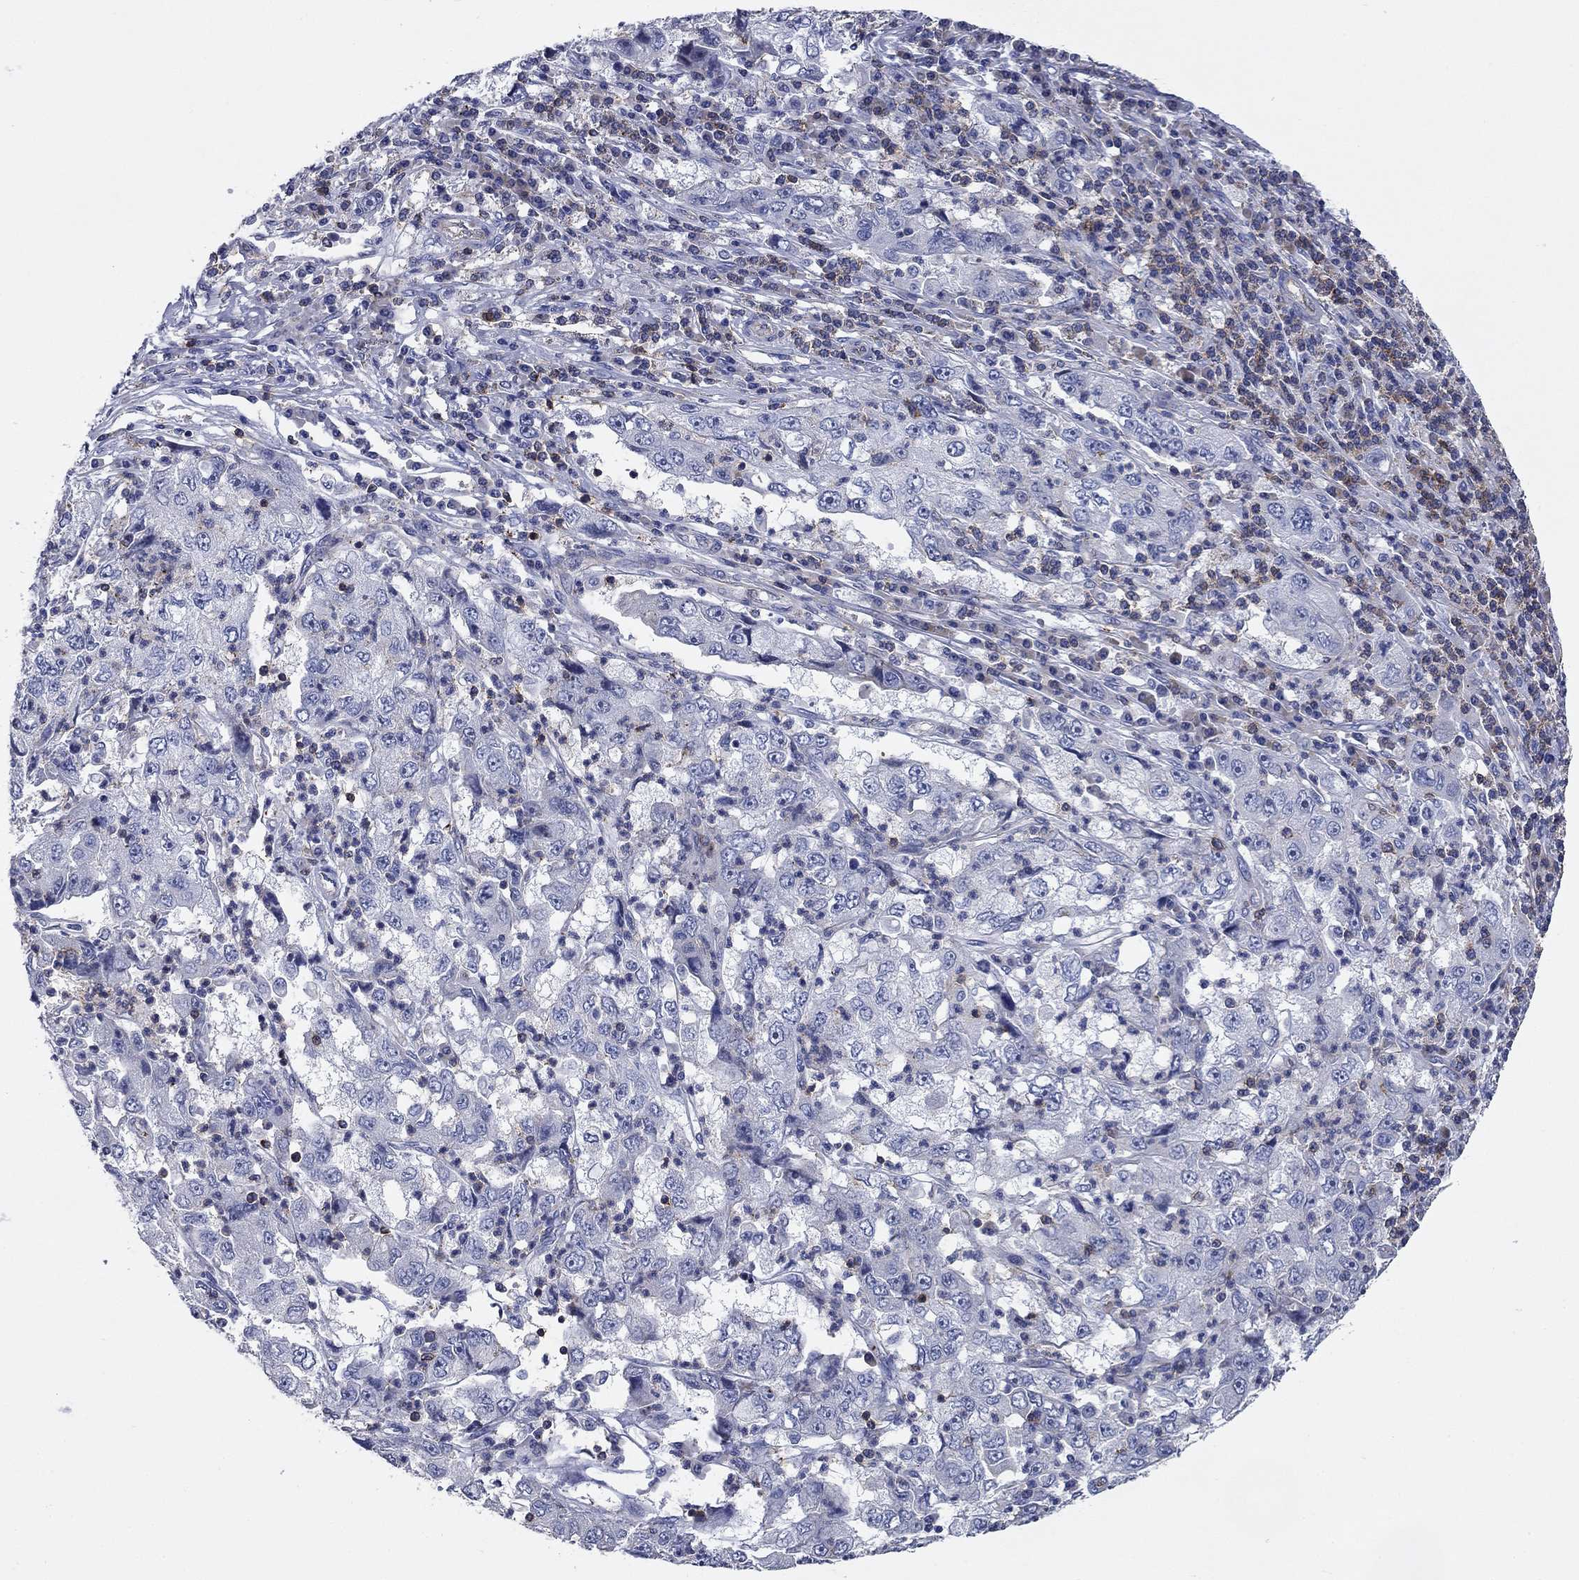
{"staining": {"intensity": "negative", "quantity": "none", "location": "none"}, "tissue": "cervical cancer", "cell_type": "Tumor cells", "image_type": "cancer", "snomed": [{"axis": "morphology", "description": "Squamous cell carcinoma, NOS"}, {"axis": "topography", "description": "Cervix"}], "caption": "Immunohistochemistry of cervical cancer exhibits no staining in tumor cells.", "gene": "SIT1", "patient": {"sex": "female", "age": 36}}